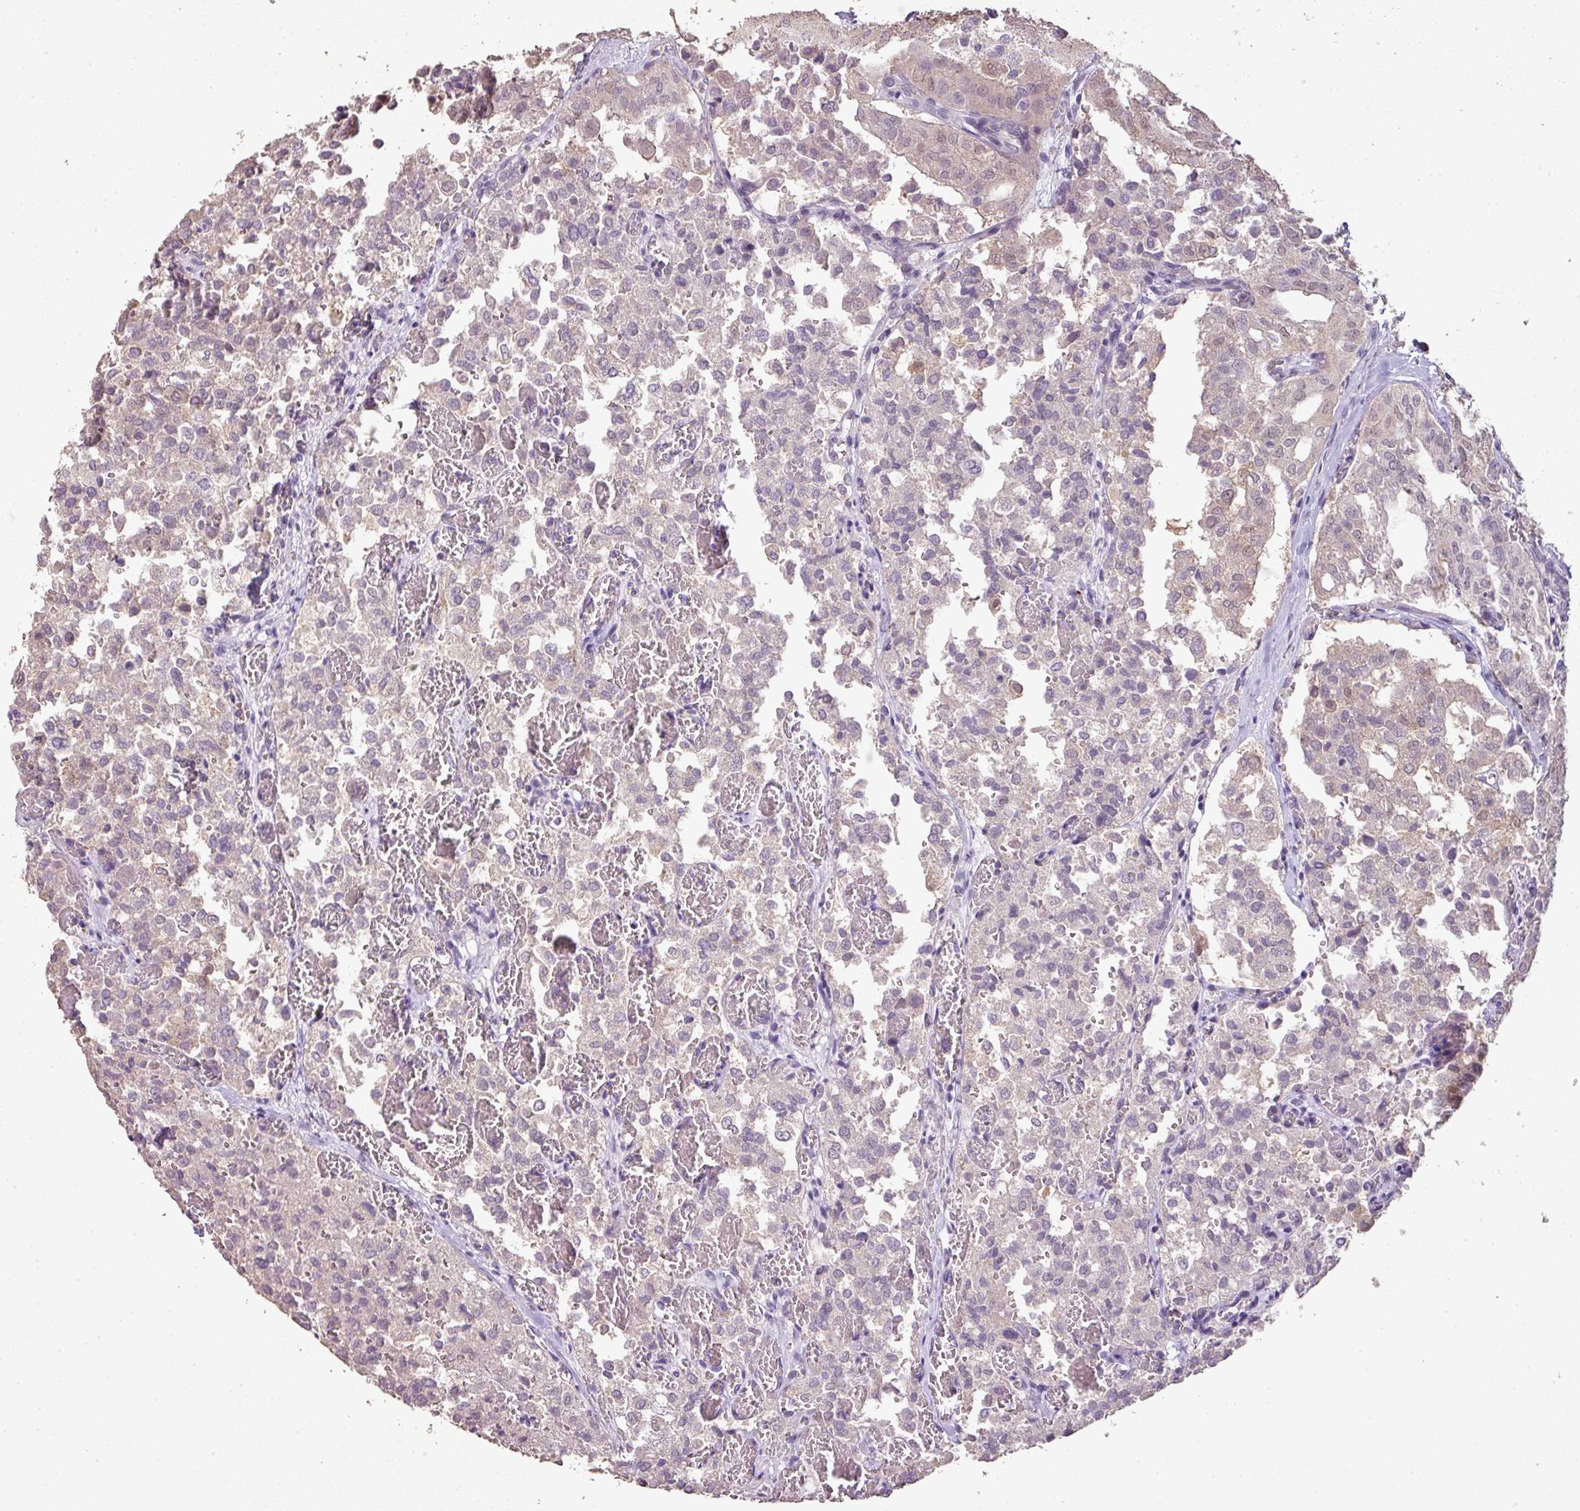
{"staining": {"intensity": "negative", "quantity": "none", "location": "none"}, "tissue": "thyroid cancer", "cell_type": "Tumor cells", "image_type": "cancer", "snomed": [{"axis": "morphology", "description": "Follicular adenoma carcinoma, NOS"}, {"axis": "topography", "description": "Thyroid gland"}], "caption": "This is a histopathology image of immunohistochemistry staining of thyroid cancer, which shows no expression in tumor cells.", "gene": "LY9", "patient": {"sex": "male", "age": 75}}